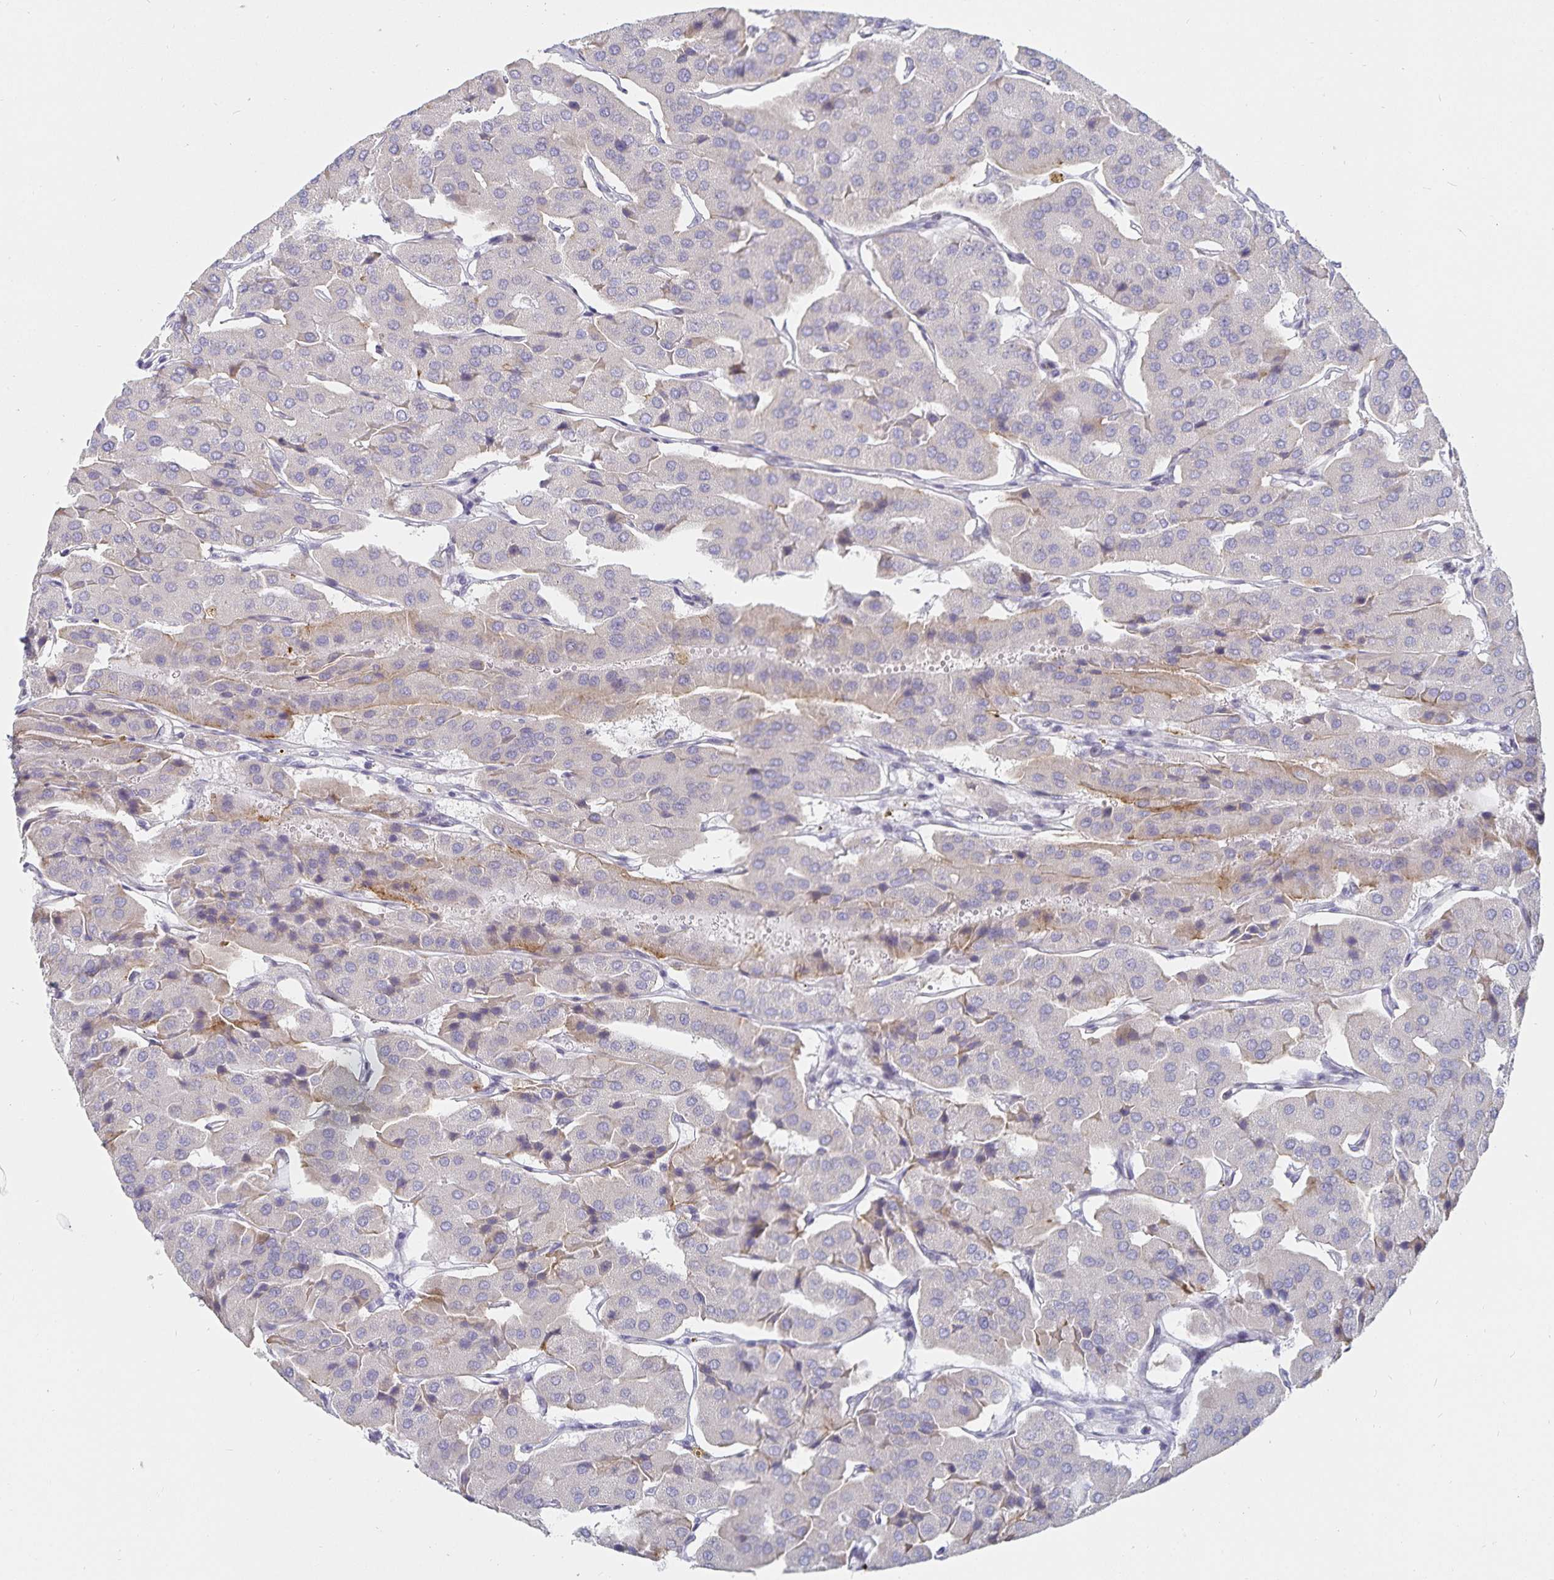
{"staining": {"intensity": "negative", "quantity": "none", "location": "none"}, "tissue": "parathyroid gland", "cell_type": "Glandular cells", "image_type": "normal", "snomed": [{"axis": "morphology", "description": "Normal tissue, NOS"}, {"axis": "morphology", "description": "Adenoma, NOS"}, {"axis": "topography", "description": "Parathyroid gland"}], "caption": "A high-resolution histopathology image shows immunohistochemistry (IHC) staining of normal parathyroid gland, which shows no significant positivity in glandular cells.", "gene": "S100G", "patient": {"sex": "female", "age": 86}}